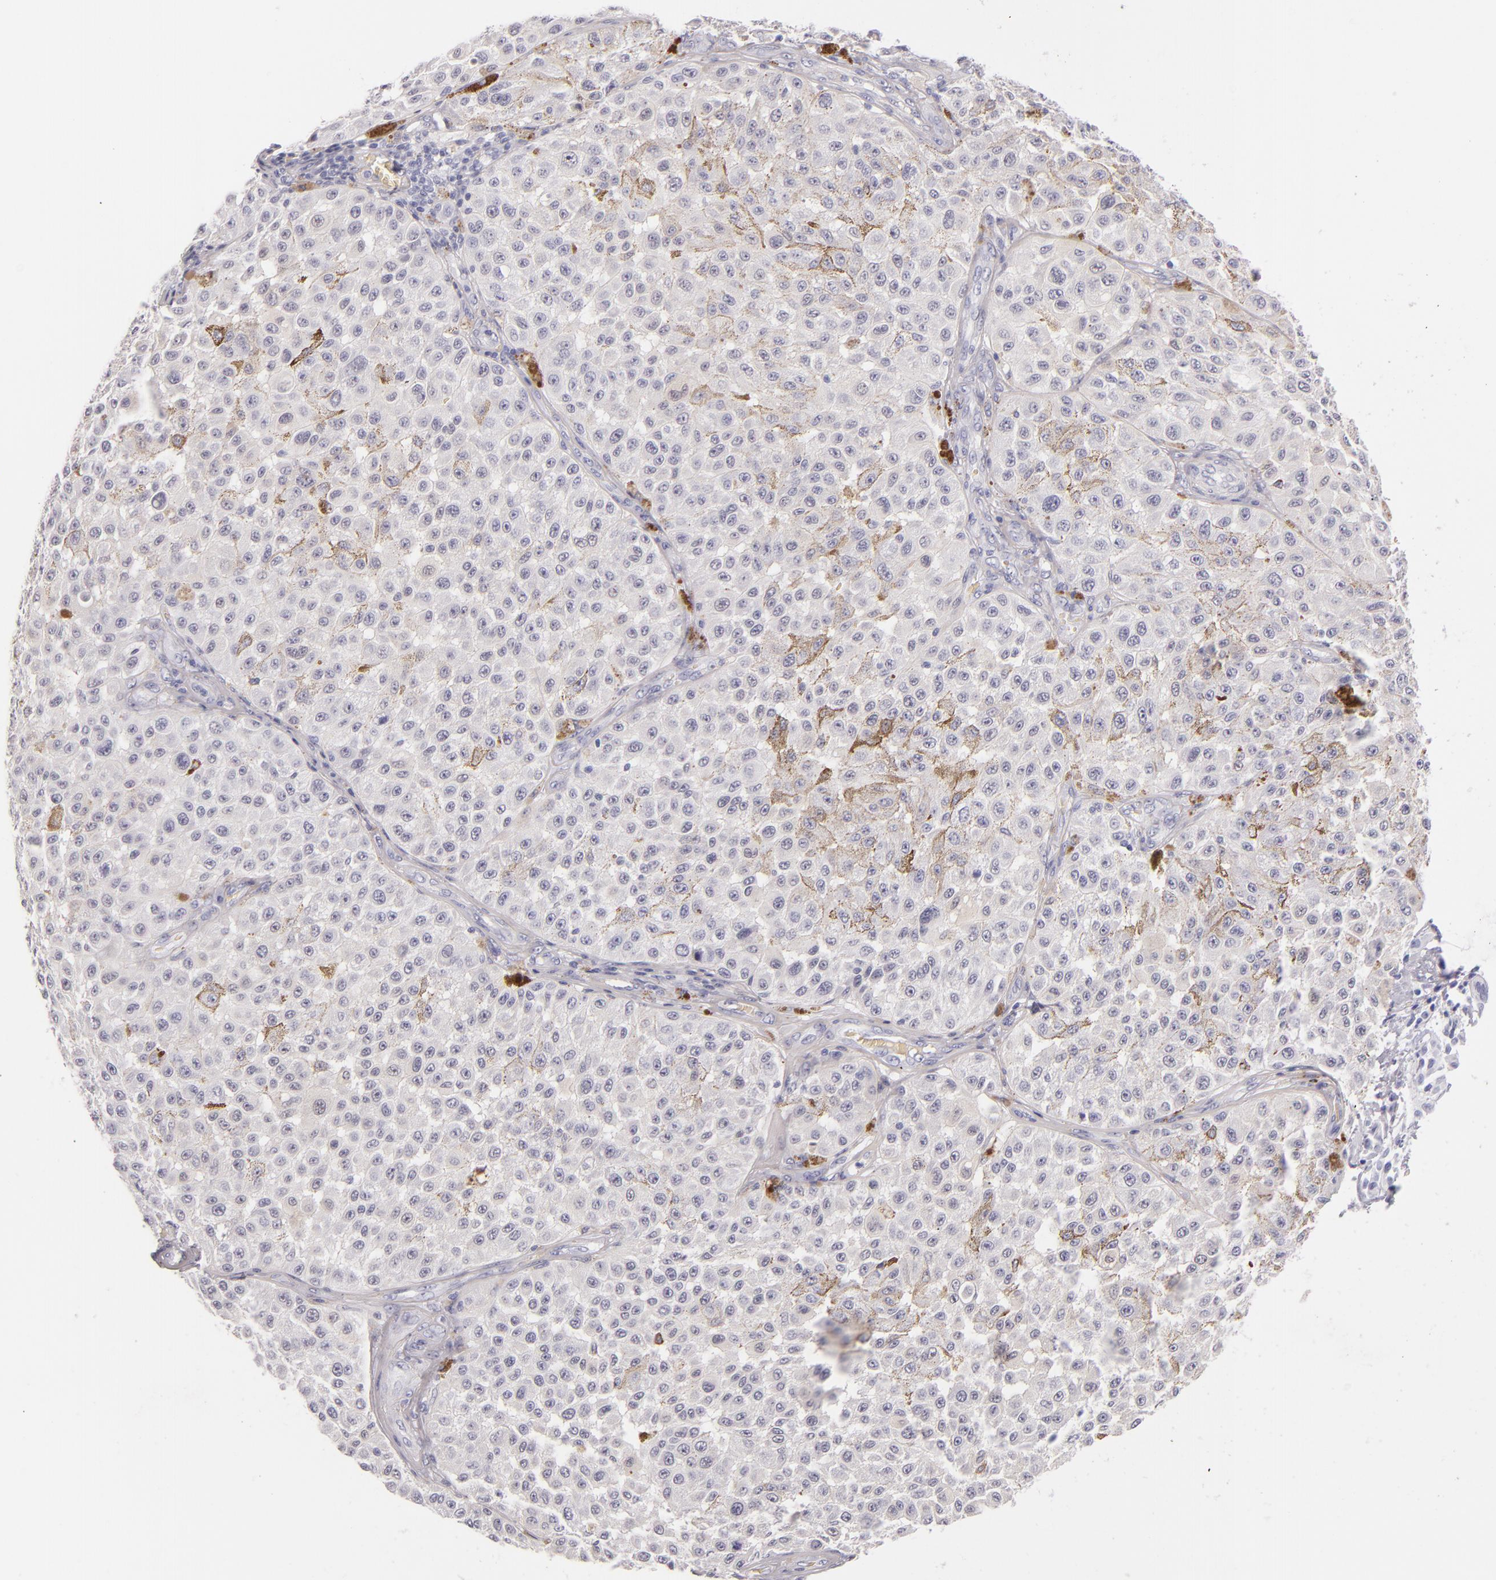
{"staining": {"intensity": "negative", "quantity": "none", "location": "none"}, "tissue": "melanoma", "cell_type": "Tumor cells", "image_type": "cancer", "snomed": [{"axis": "morphology", "description": "Malignant melanoma, NOS"}, {"axis": "topography", "description": "Skin"}], "caption": "The micrograph exhibits no significant positivity in tumor cells of malignant melanoma.", "gene": "FABP1", "patient": {"sex": "female", "age": 64}}